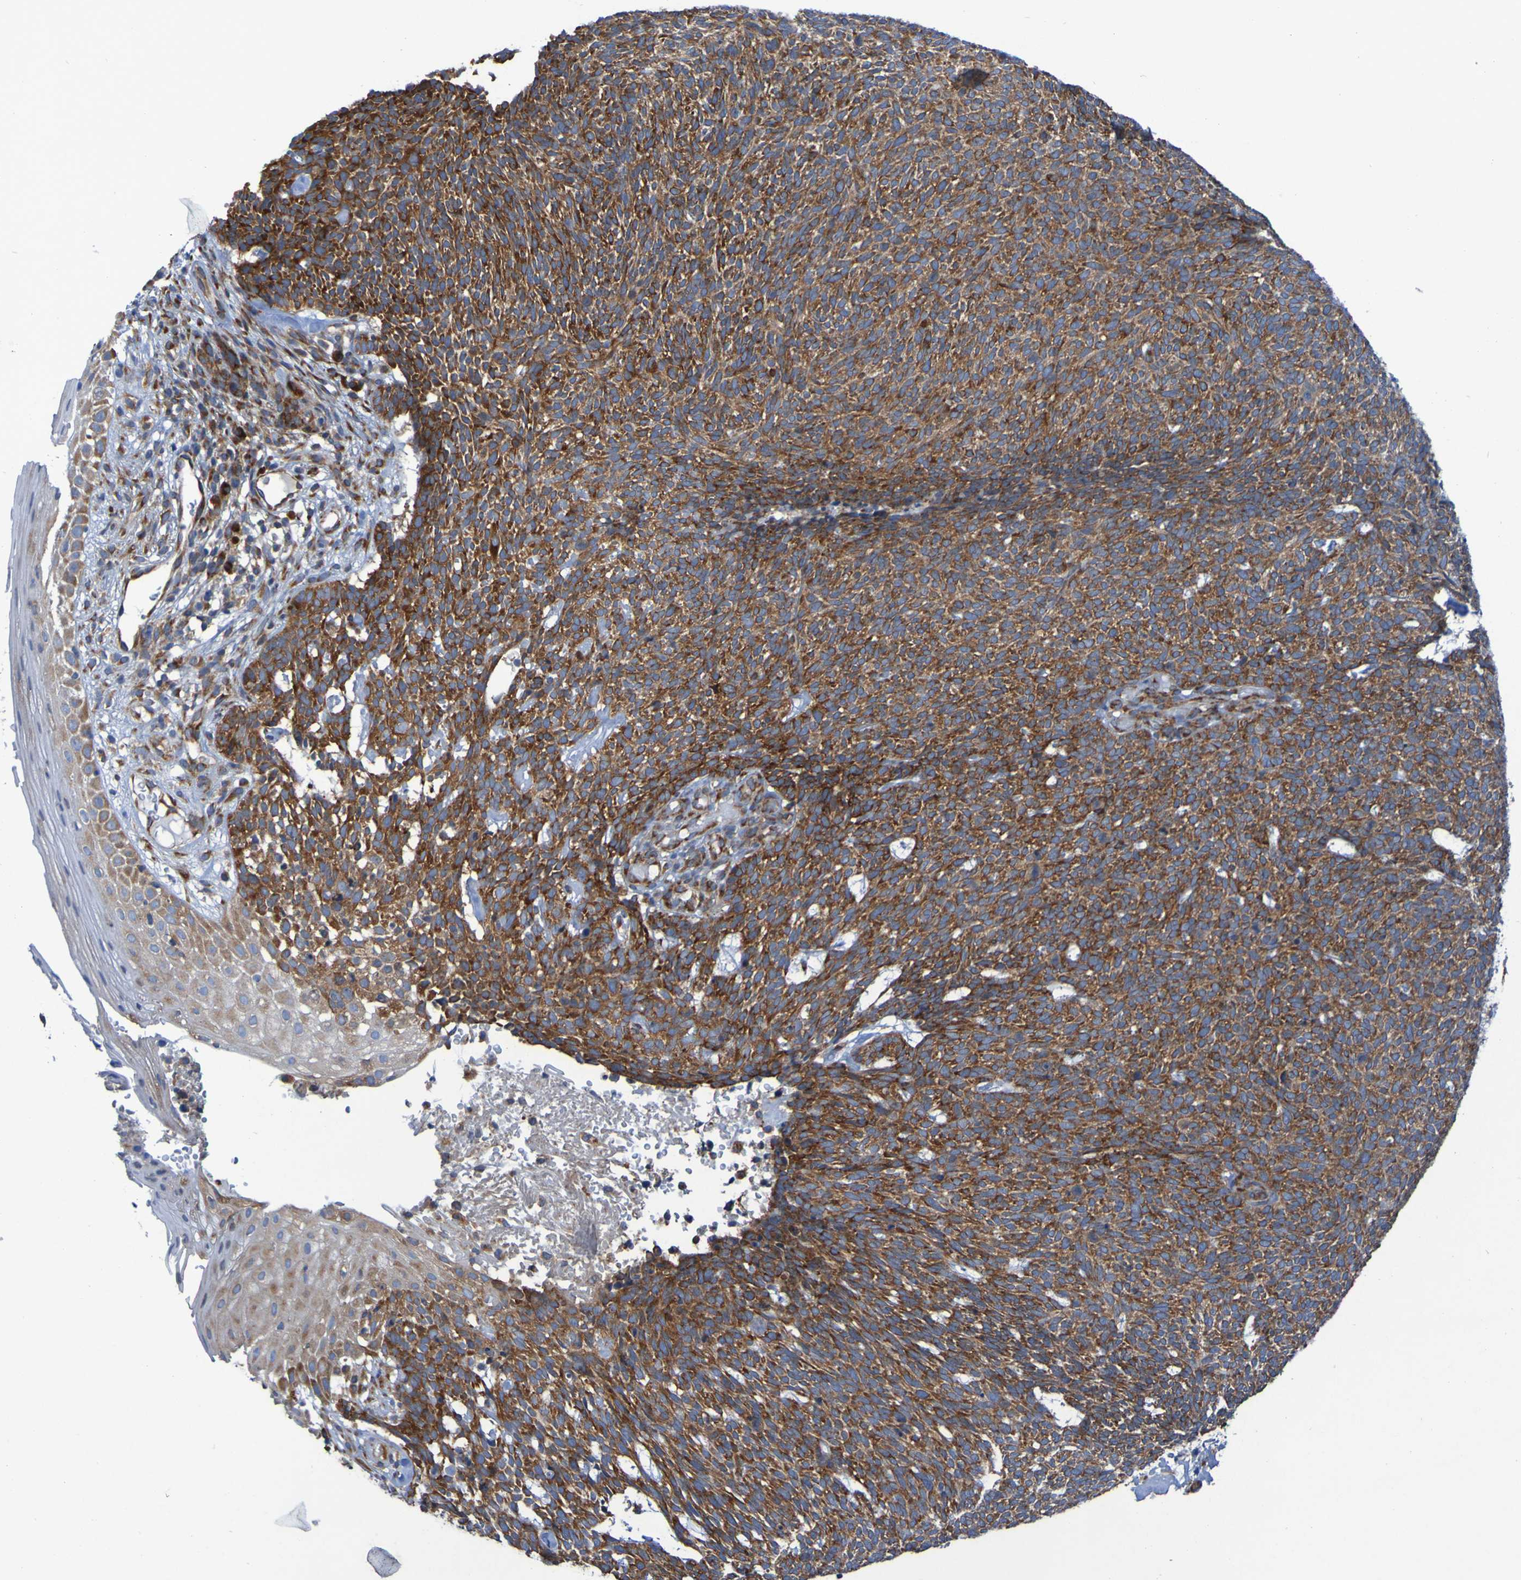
{"staining": {"intensity": "strong", "quantity": ">75%", "location": "cytoplasmic/membranous"}, "tissue": "skin cancer", "cell_type": "Tumor cells", "image_type": "cancer", "snomed": [{"axis": "morphology", "description": "Basal cell carcinoma"}, {"axis": "topography", "description": "Skin"}], "caption": "Protein expression analysis of skin cancer (basal cell carcinoma) shows strong cytoplasmic/membranous staining in about >75% of tumor cells.", "gene": "FKBP3", "patient": {"sex": "female", "age": 84}}